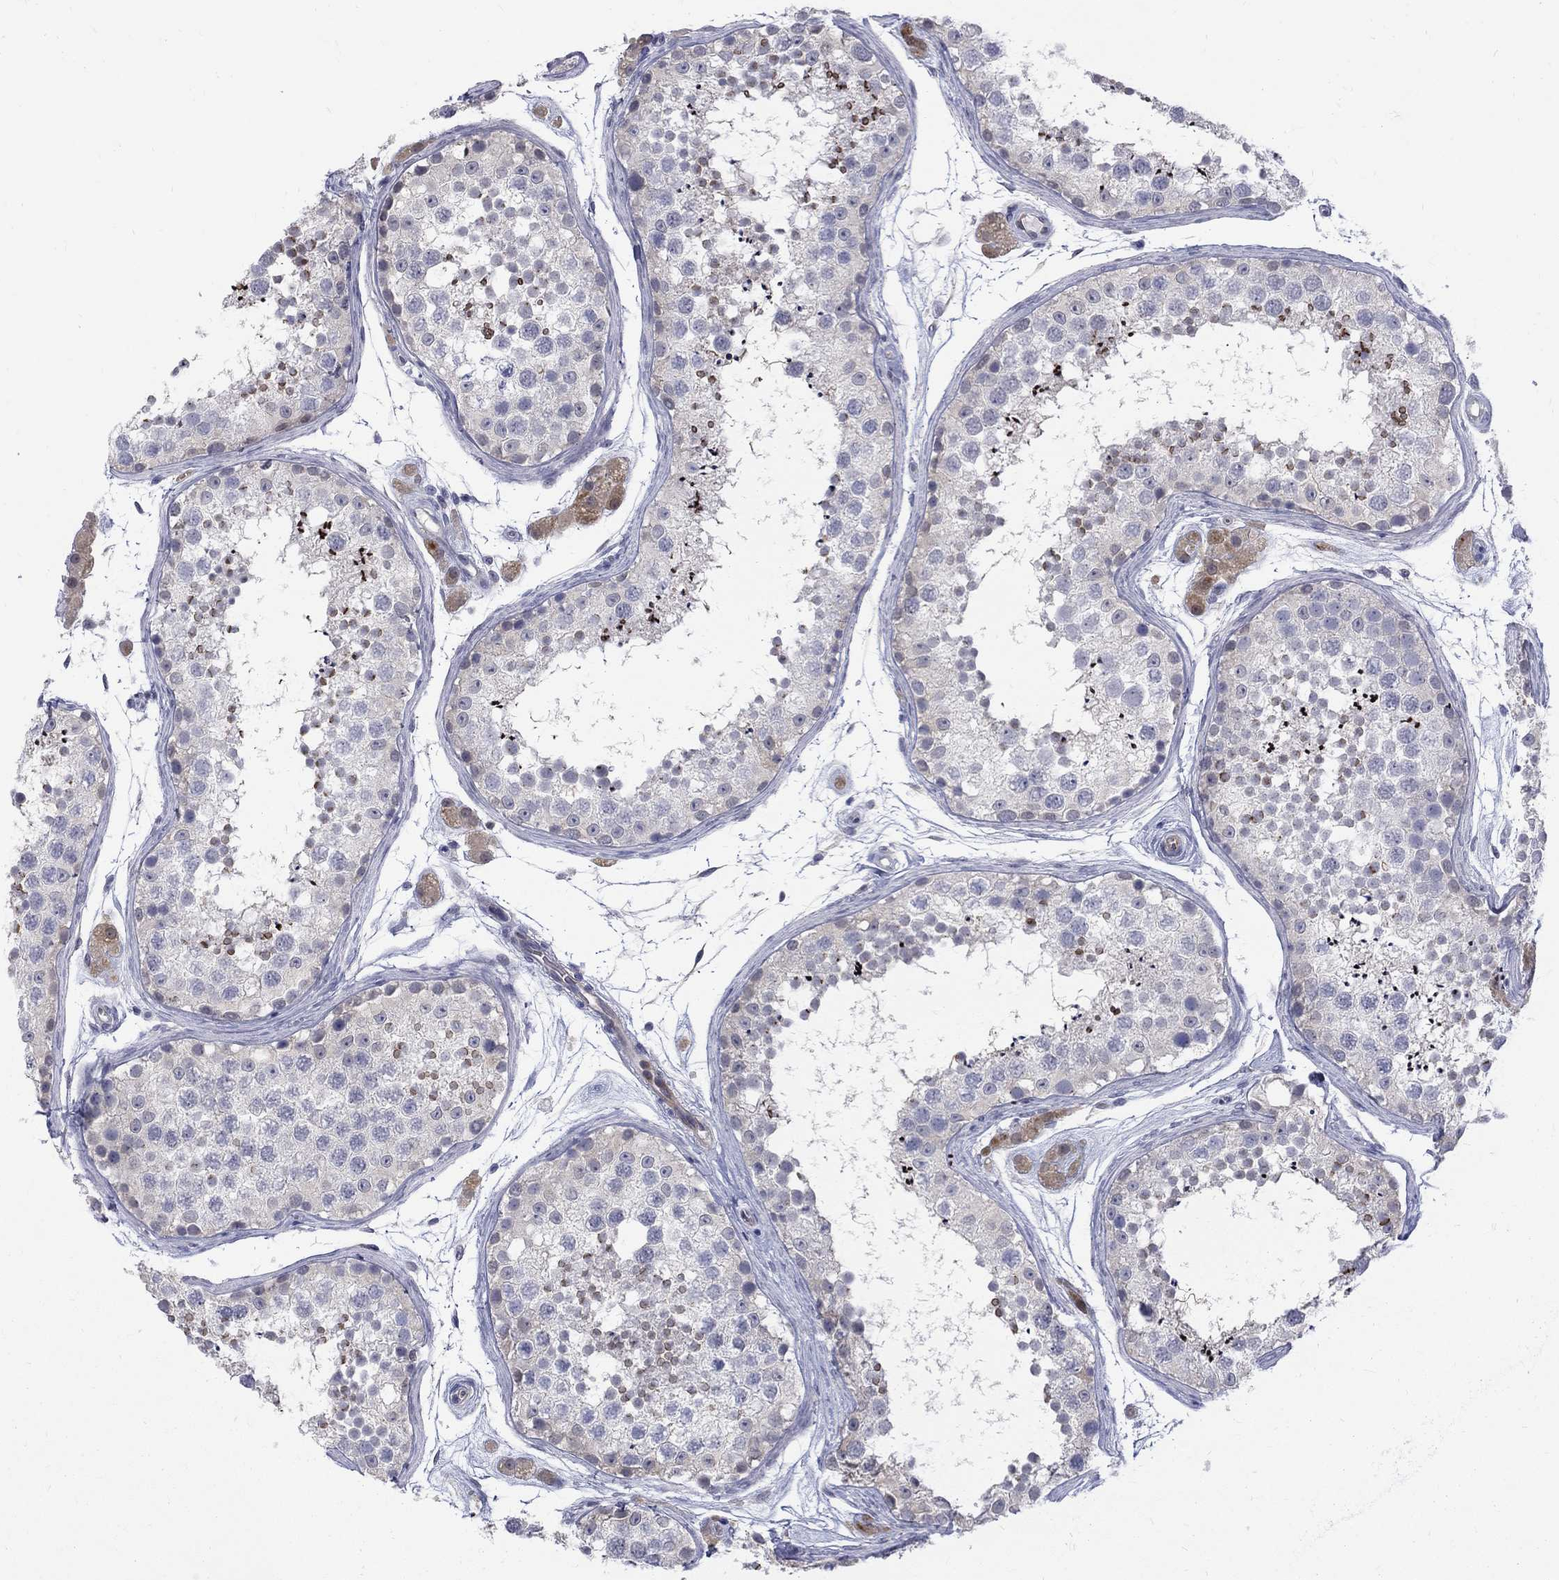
{"staining": {"intensity": "strong", "quantity": "<25%", "location": "cytoplasmic/membranous"}, "tissue": "testis", "cell_type": "Cells in seminiferous ducts", "image_type": "normal", "snomed": [{"axis": "morphology", "description": "Normal tissue, NOS"}, {"axis": "topography", "description": "Testis"}], "caption": "Testis was stained to show a protein in brown. There is medium levels of strong cytoplasmic/membranous staining in approximately <25% of cells in seminiferous ducts. Nuclei are stained in blue.", "gene": "HKDC1", "patient": {"sex": "male", "age": 41}}